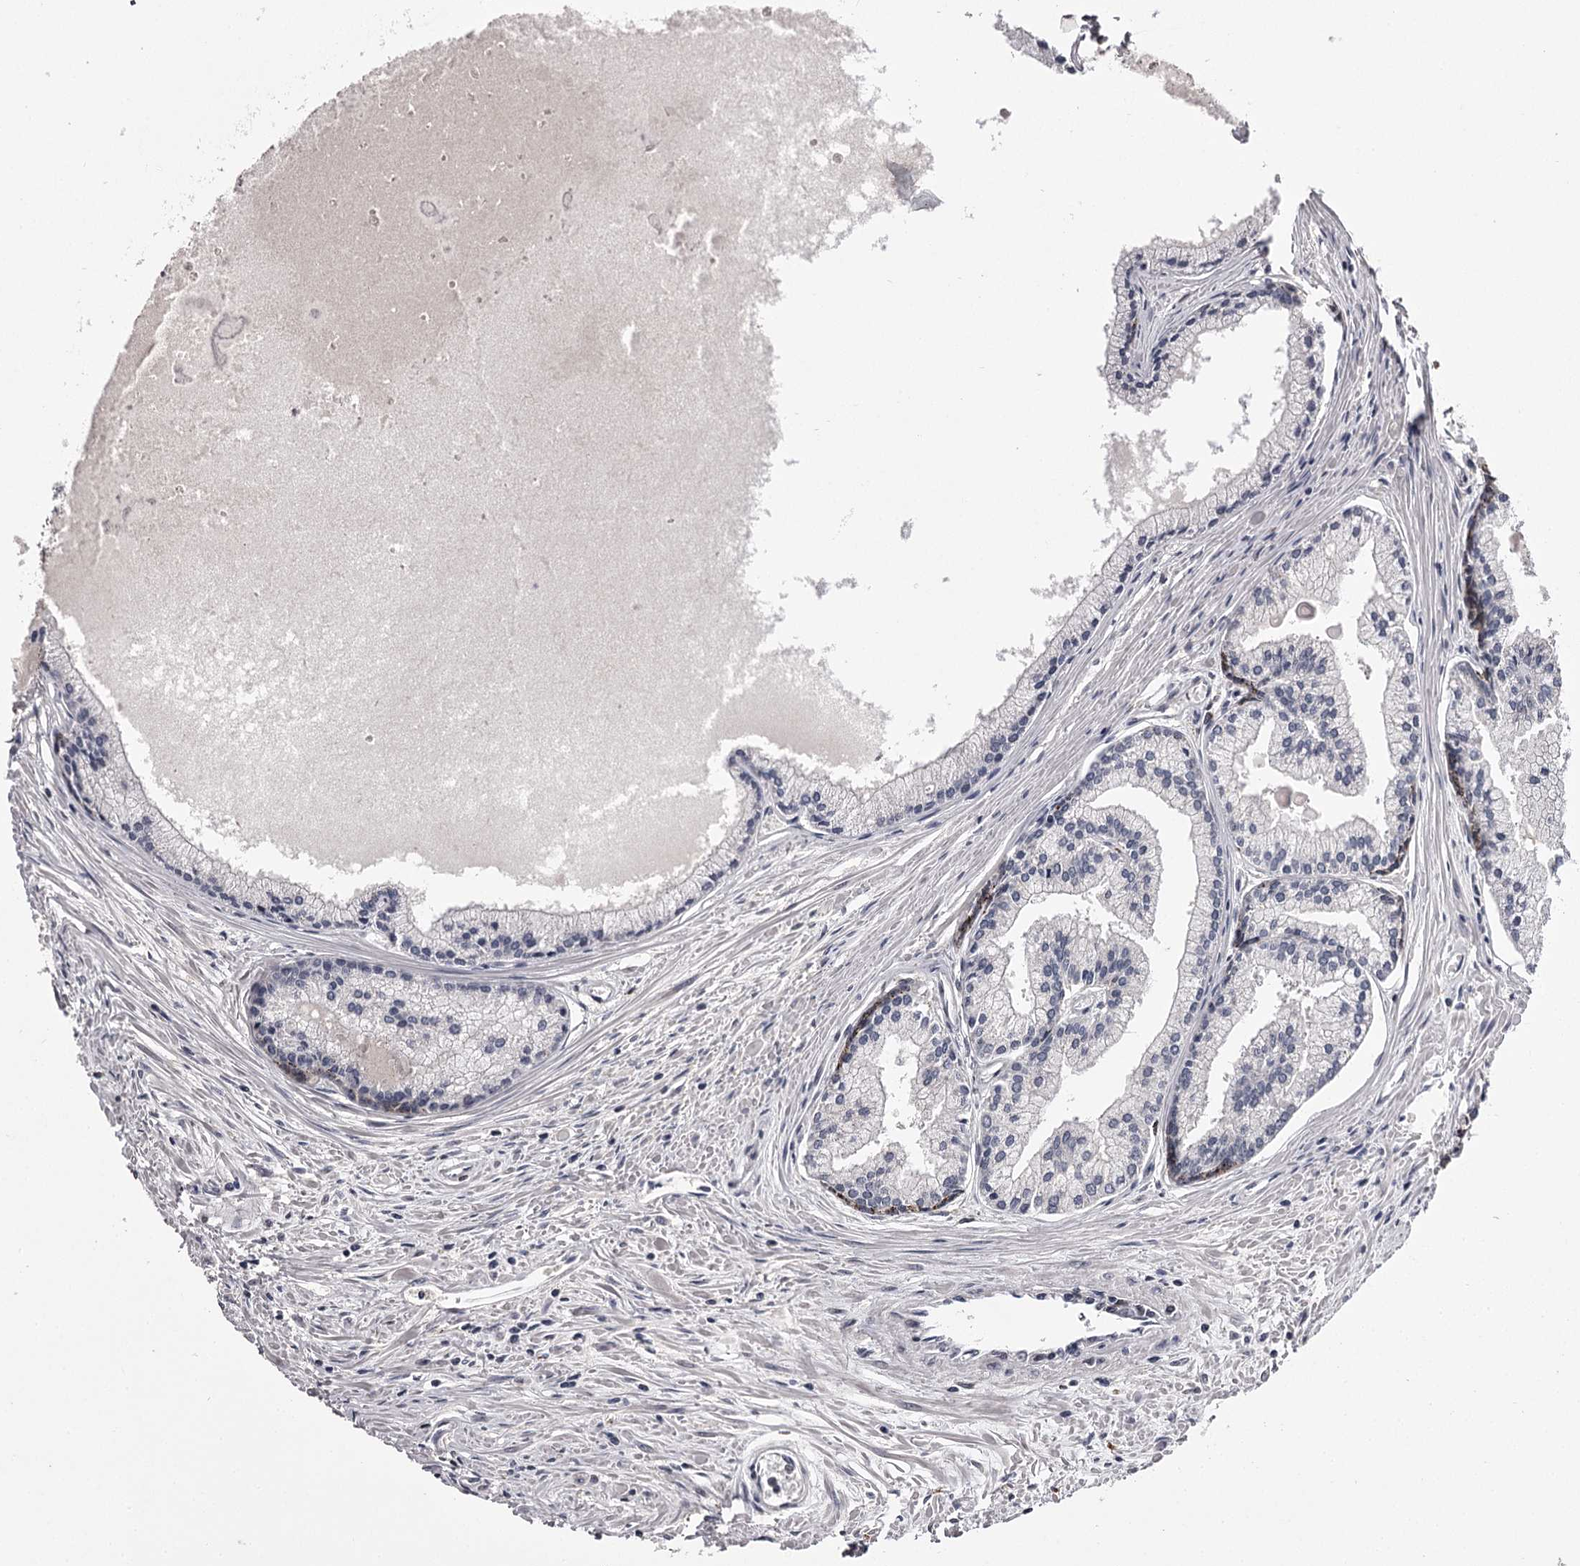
{"staining": {"intensity": "moderate", "quantity": "<25%", "location": "cytoplasmic/membranous"}, "tissue": "prostate cancer", "cell_type": "Tumor cells", "image_type": "cancer", "snomed": [{"axis": "morphology", "description": "Adenocarcinoma, High grade"}, {"axis": "topography", "description": "Prostate"}], "caption": "An immunohistochemistry (IHC) image of tumor tissue is shown. Protein staining in brown highlights moderate cytoplasmic/membranous positivity in adenocarcinoma (high-grade) (prostate) within tumor cells.", "gene": "SLC32A1", "patient": {"sex": "male", "age": 68}}